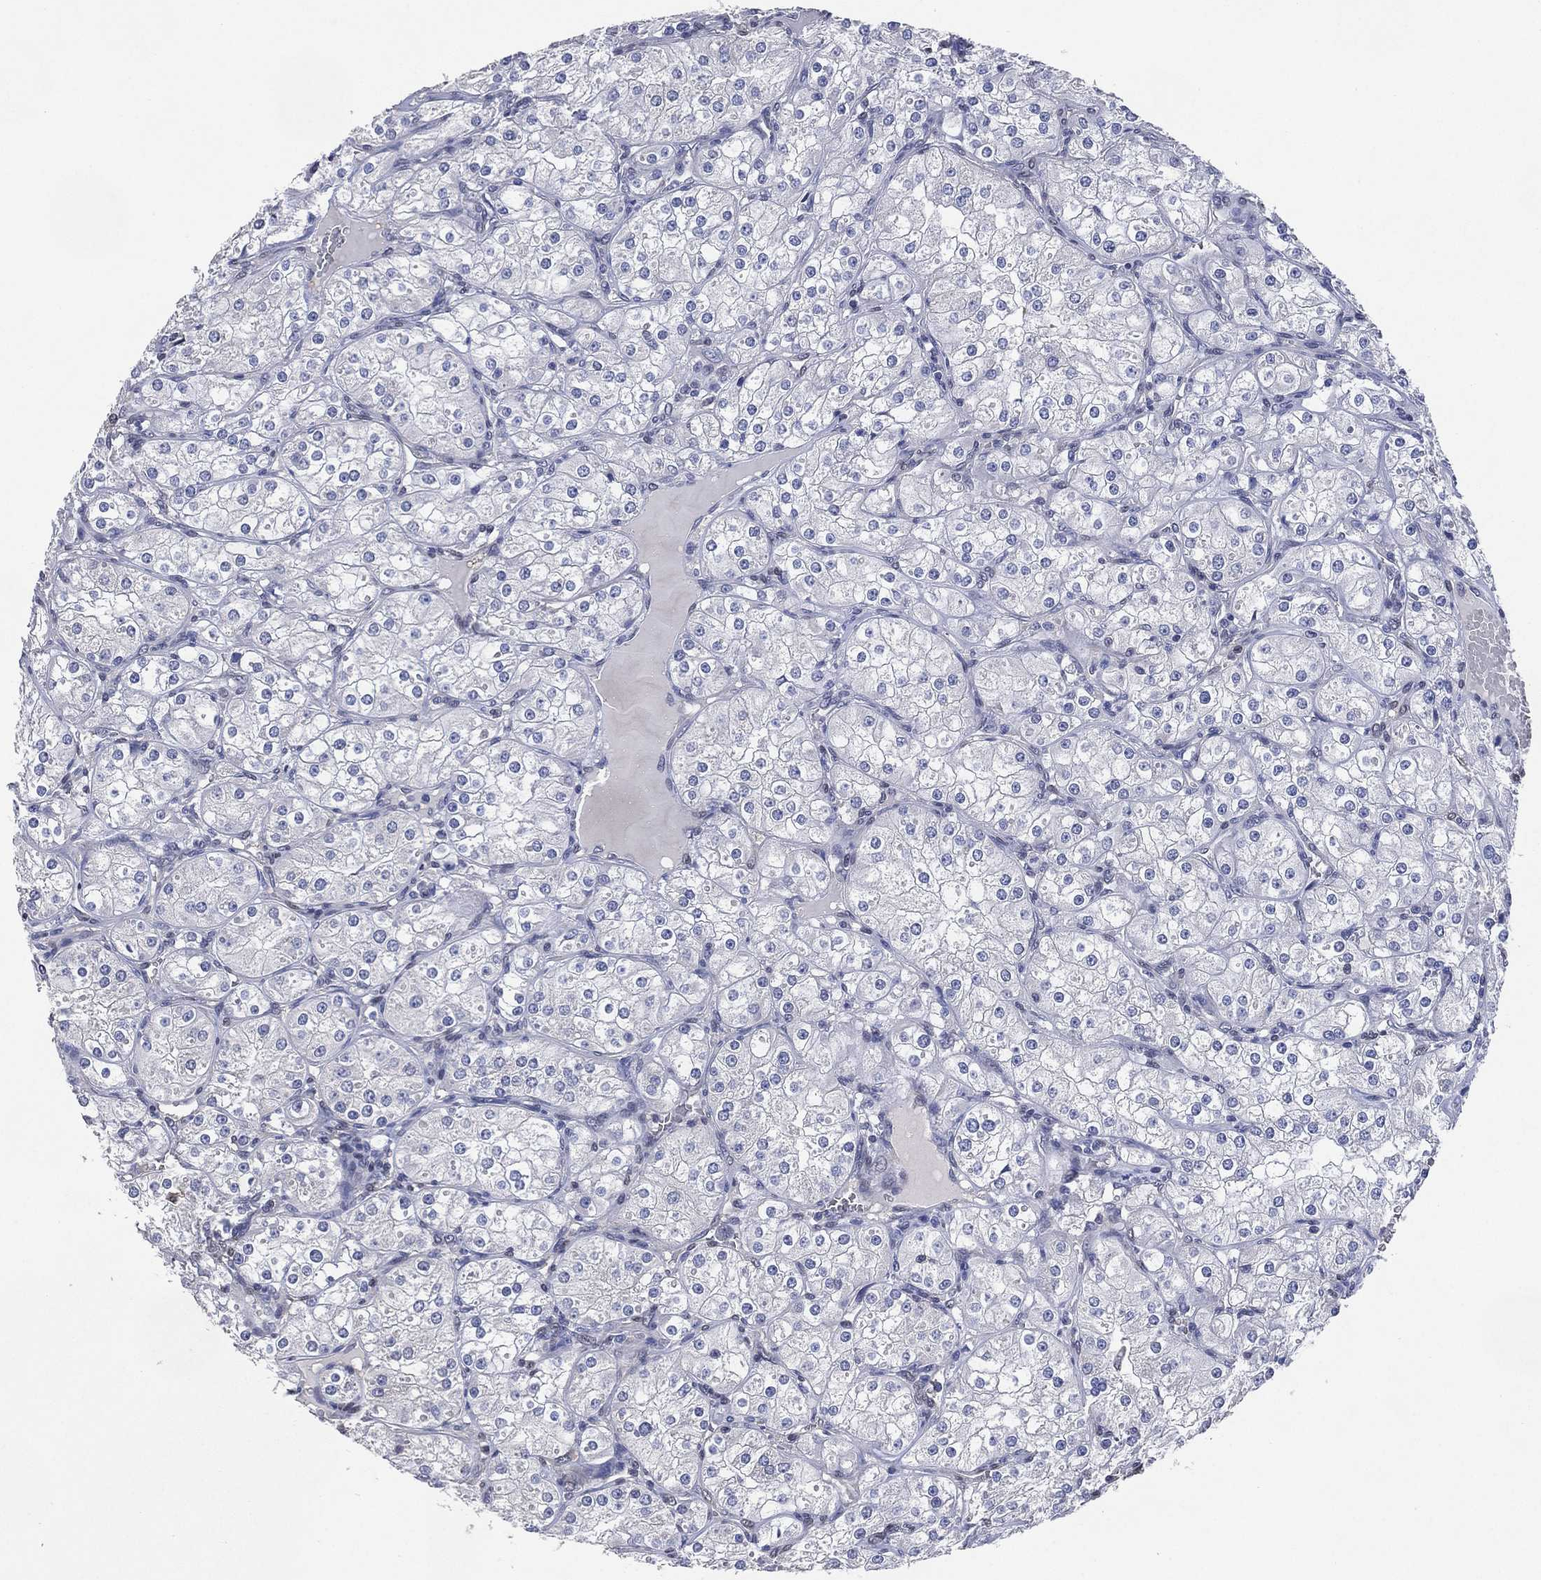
{"staining": {"intensity": "negative", "quantity": "none", "location": "none"}, "tissue": "renal cancer", "cell_type": "Tumor cells", "image_type": "cancer", "snomed": [{"axis": "morphology", "description": "Adenocarcinoma, NOS"}, {"axis": "topography", "description": "Kidney"}], "caption": "Immunohistochemical staining of renal cancer reveals no significant positivity in tumor cells. (DAB IHC, high magnification).", "gene": "AK1", "patient": {"sex": "male", "age": 77}}